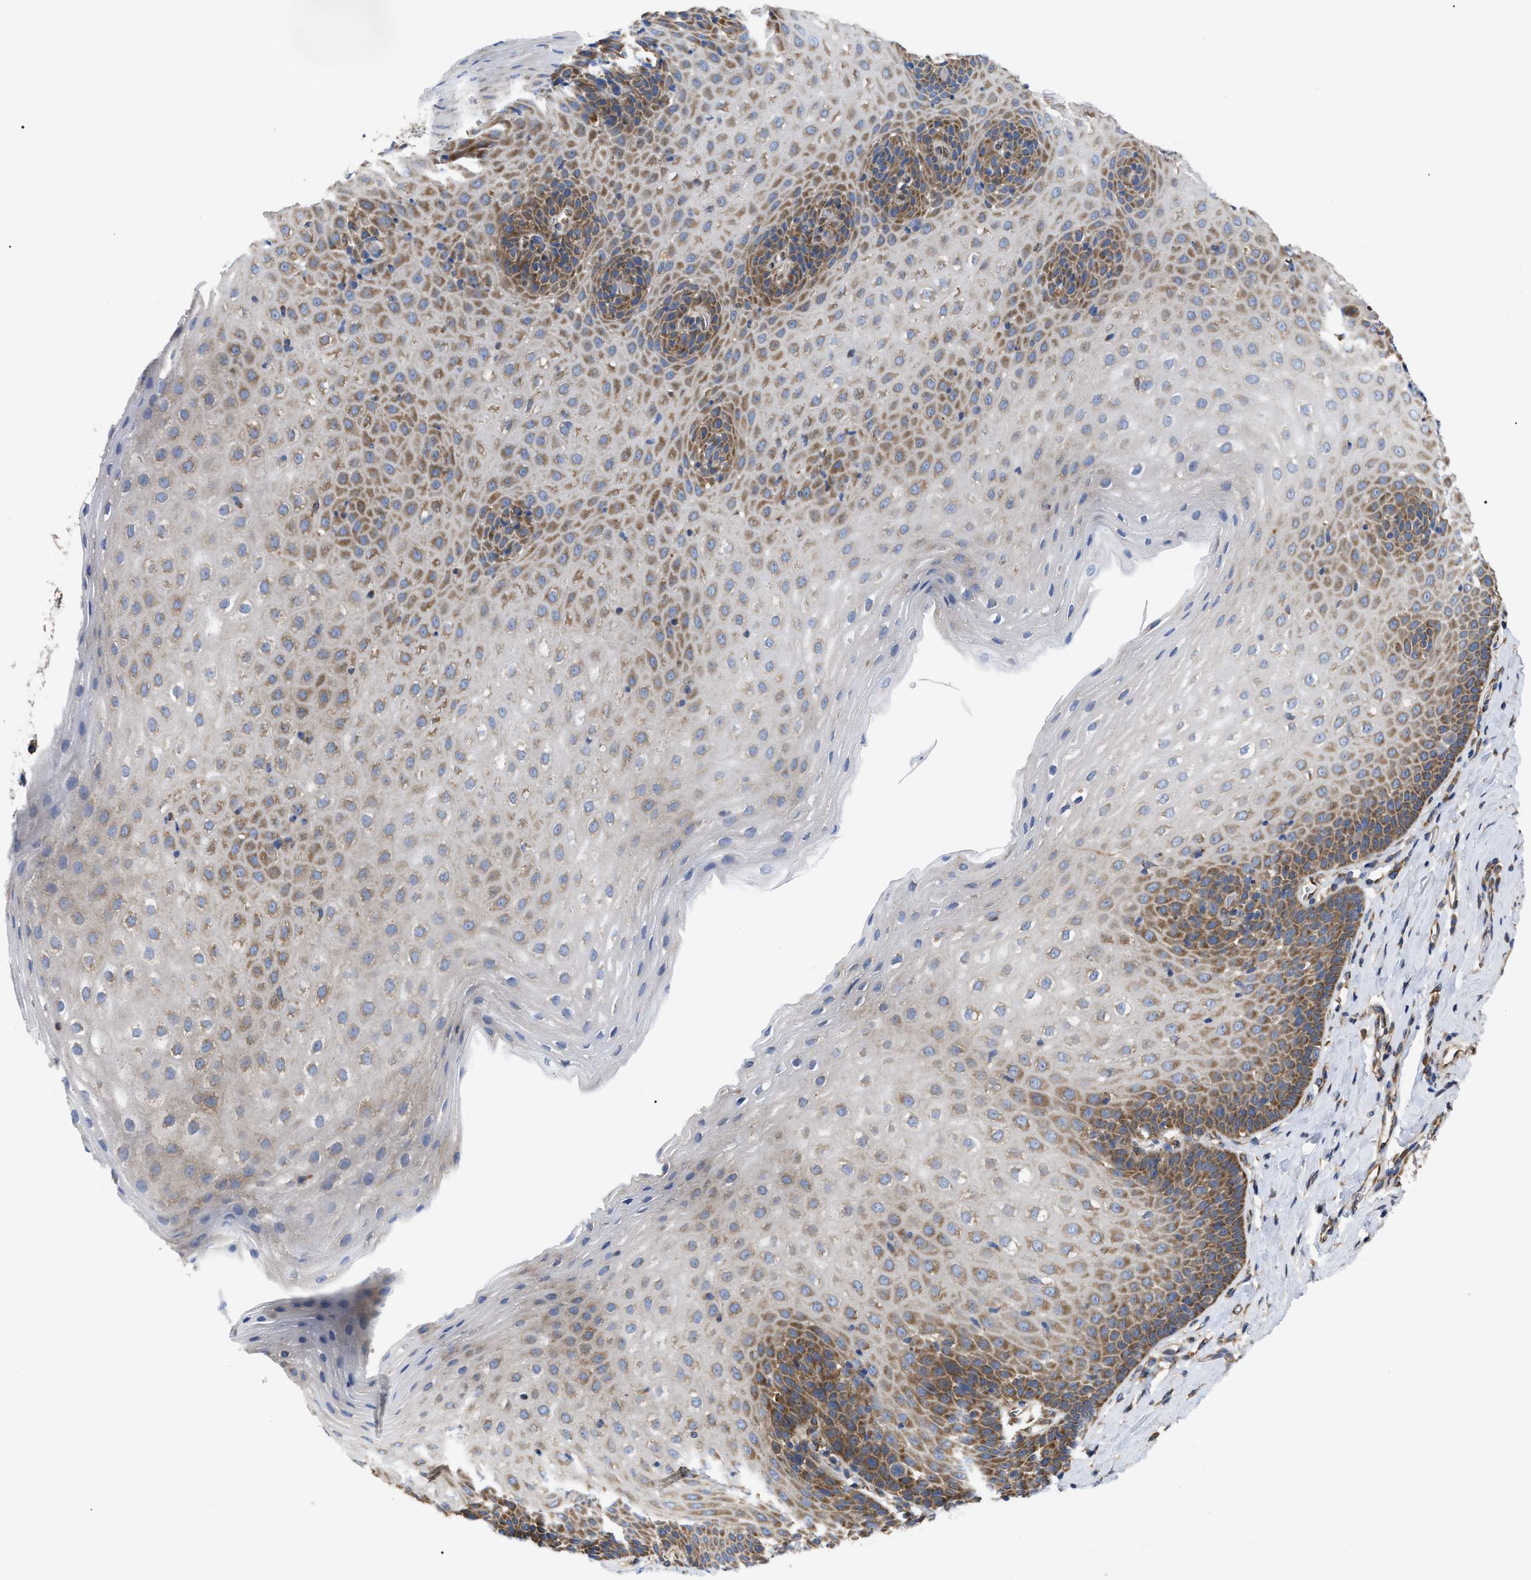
{"staining": {"intensity": "moderate", "quantity": "25%-75%", "location": "cytoplasmic/membranous"}, "tissue": "esophagus", "cell_type": "Squamous epithelial cells", "image_type": "normal", "snomed": [{"axis": "morphology", "description": "Normal tissue, NOS"}, {"axis": "topography", "description": "Esophagus"}], "caption": "A medium amount of moderate cytoplasmic/membranous positivity is appreciated in about 25%-75% of squamous epithelial cells in unremarkable esophagus.", "gene": "FAM120A", "patient": {"sex": "female", "age": 61}}